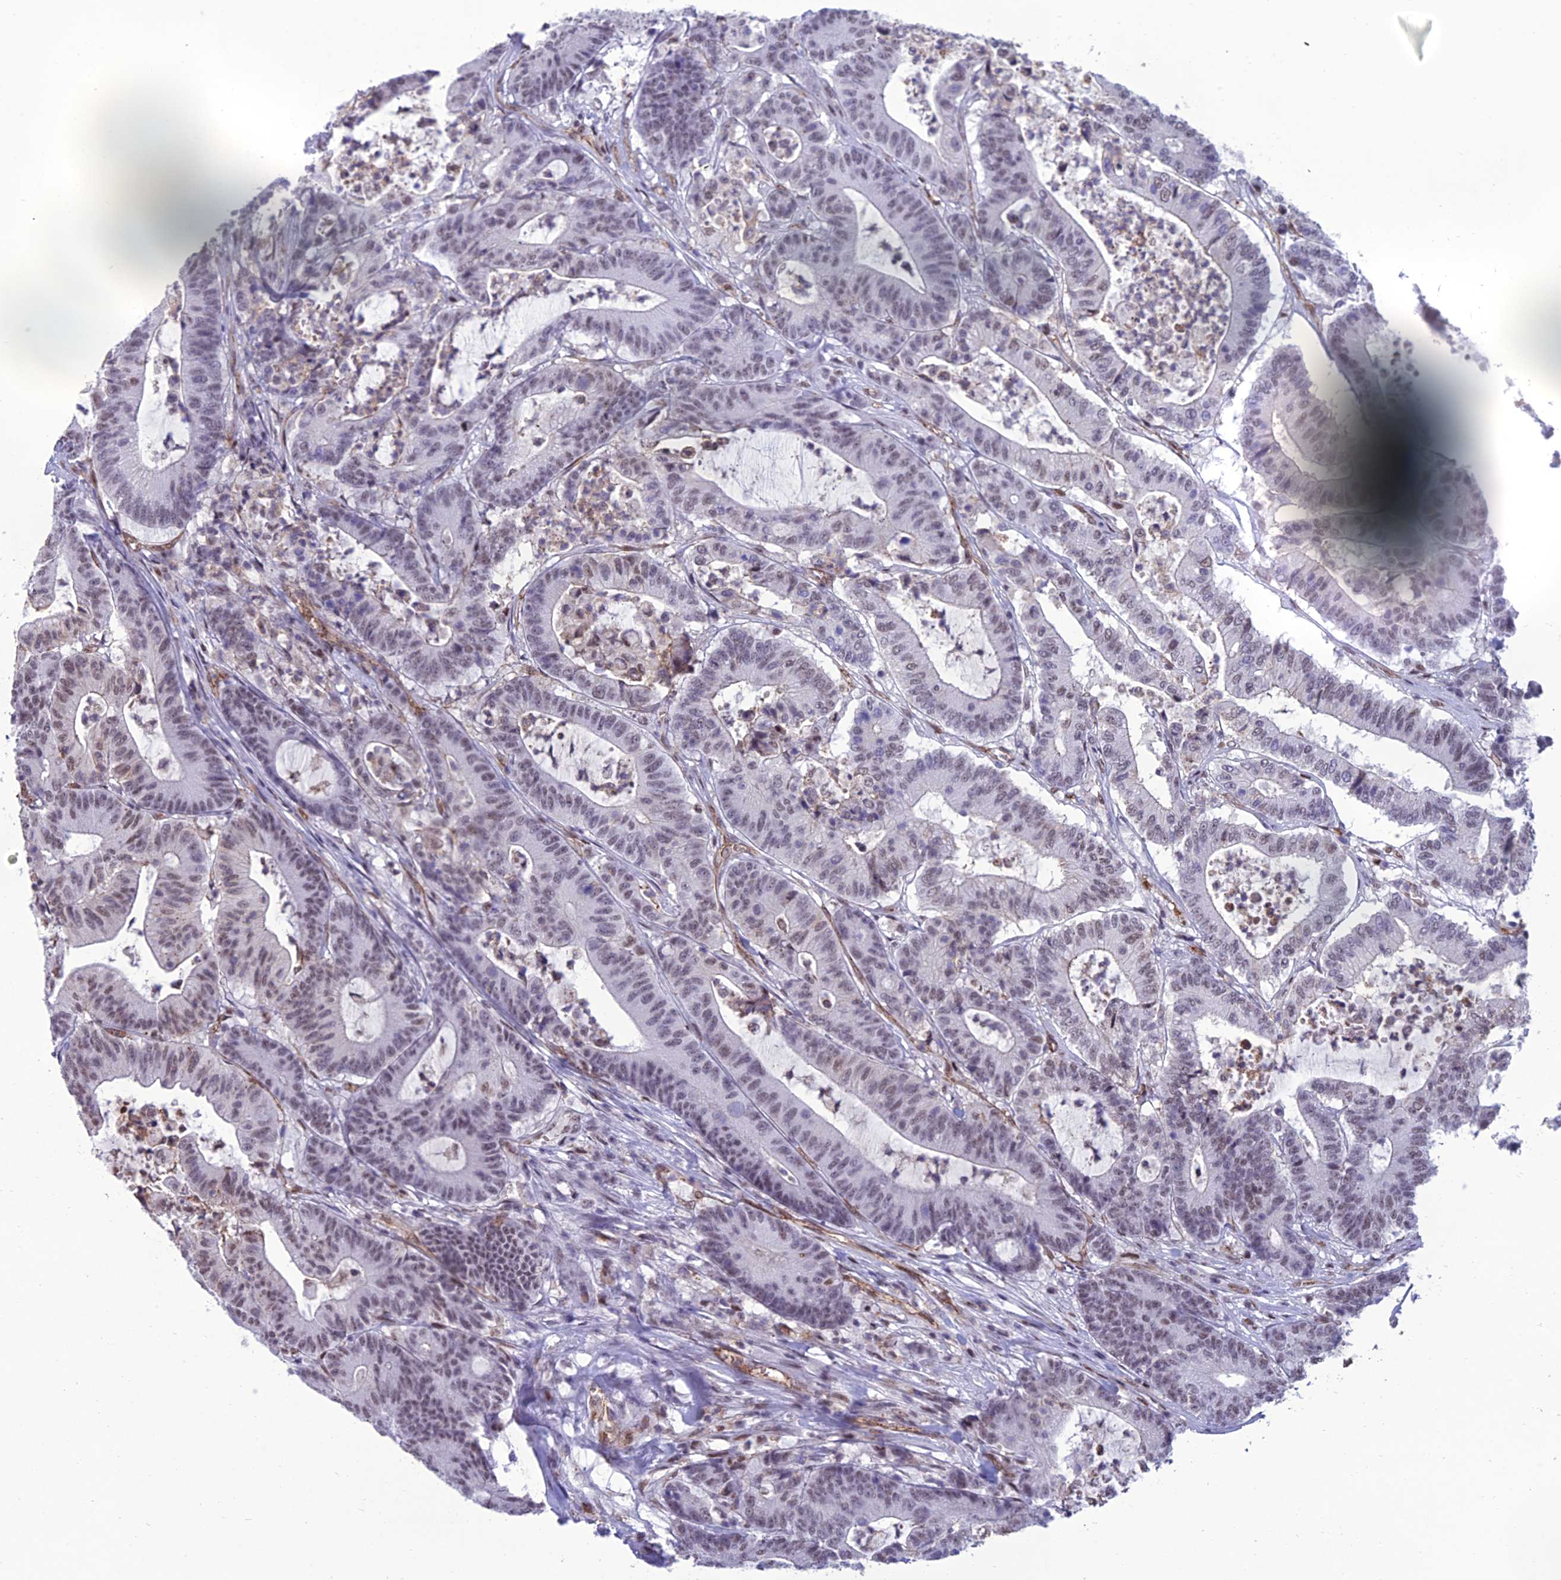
{"staining": {"intensity": "weak", "quantity": "25%-75%", "location": "nuclear"}, "tissue": "colorectal cancer", "cell_type": "Tumor cells", "image_type": "cancer", "snomed": [{"axis": "morphology", "description": "Adenocarcinoma, NOS"}, {"axis": "topography", "description": "Colon"}], "caption": "Human colorectal cancer stained with a brown dye exhibits weak nuclear positive positivity in approximately 25%-75% of tumor cells.", "gene": "RANBP3", "patient": {"sex": "female", "age": 84}}